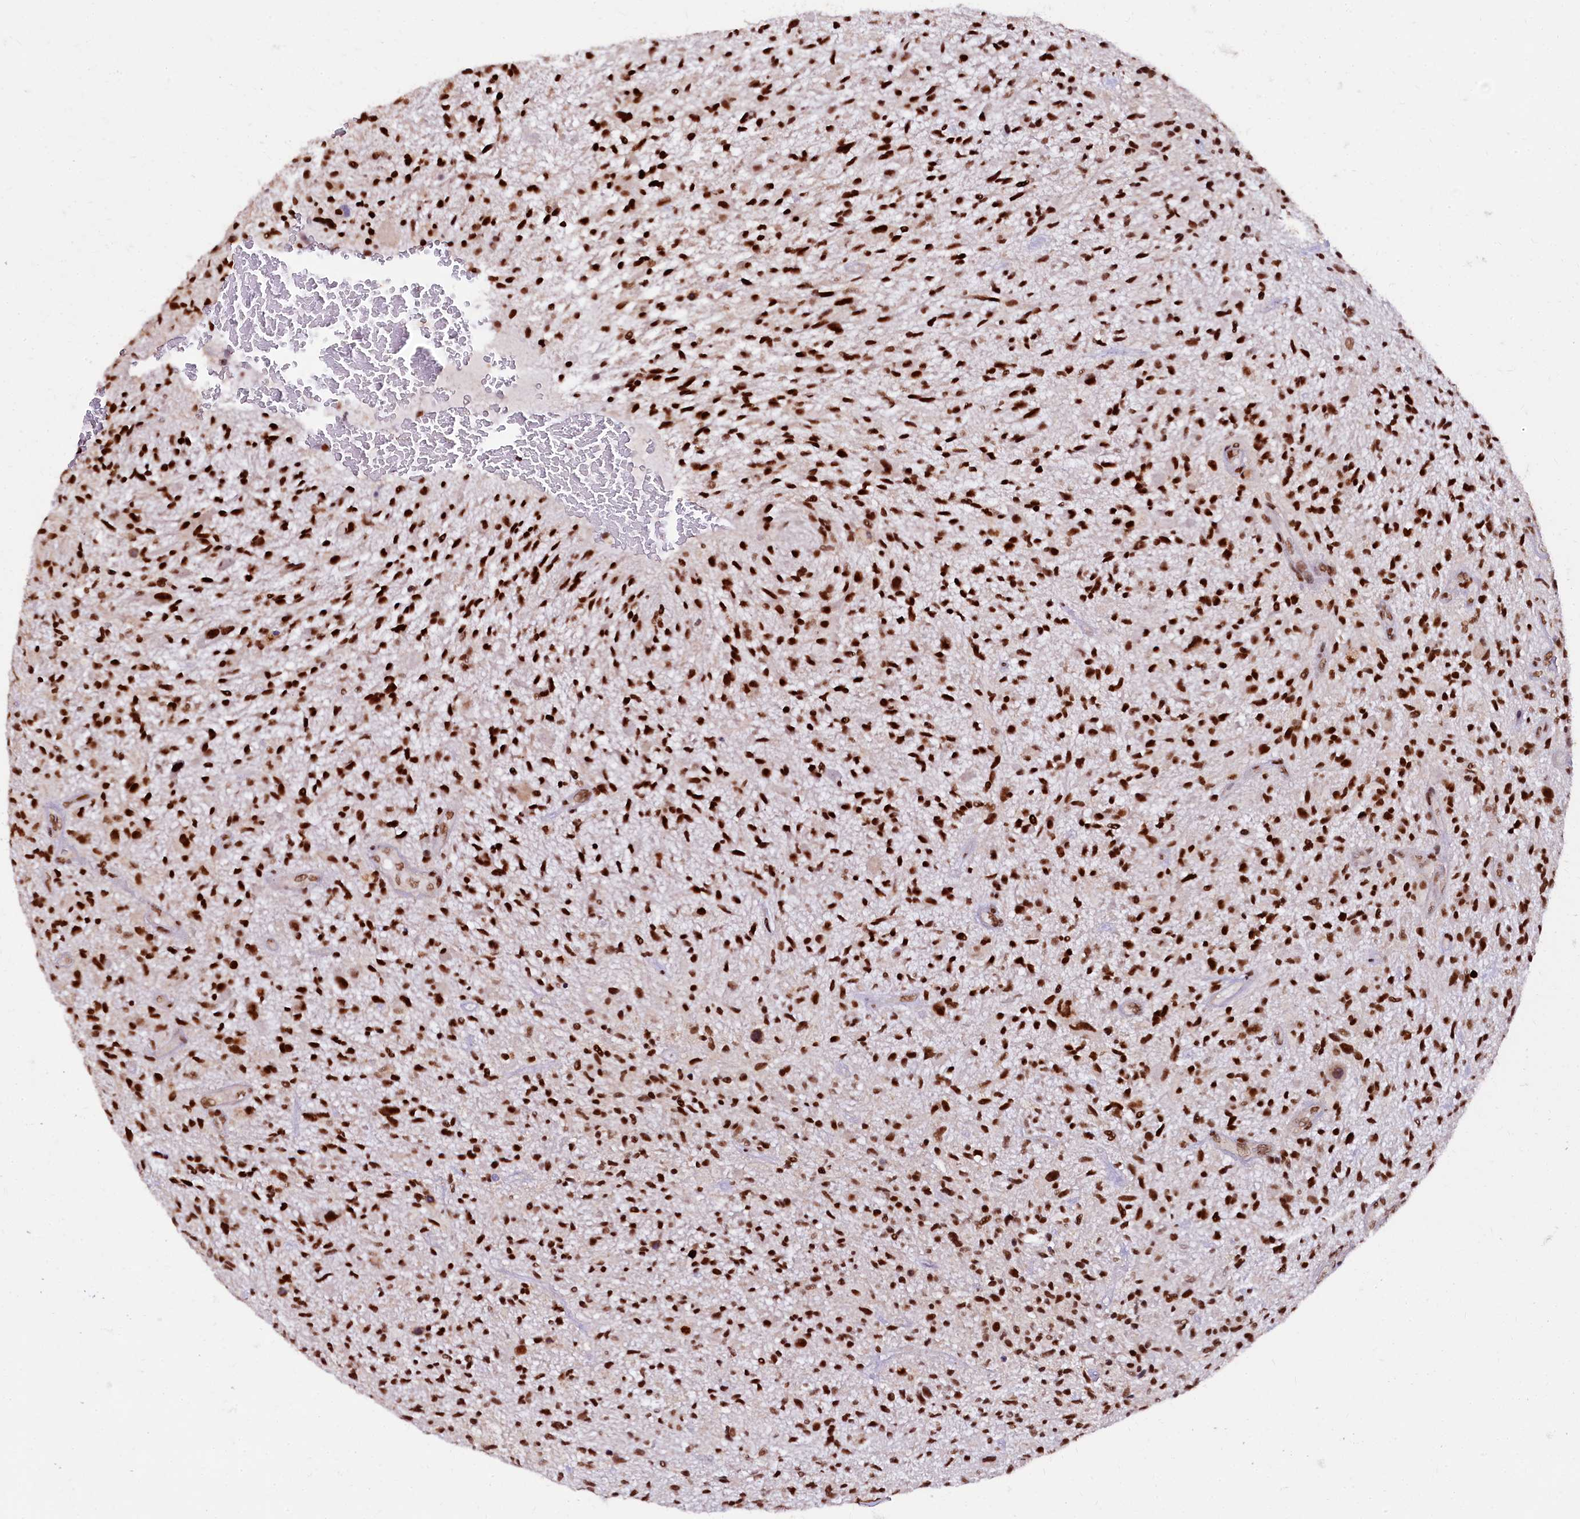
{"staining": {"intensity": "strong", "quantity": ">75%", "location": "nuclear"}, "tissue": "glioma", "cell_type": "Tumor cells", "image_type": "cancer", "snomed": [{"axis": "morphology", "description": "Glioma, malignant, High grade"}, {"axis": "topography", "description": "Brain"}], "caption": "Brown immunohistochemical staining in human malignant glioma (high-grade) shows strong nuclear positivity in approximately >75% of tumor cells.", "gene": "CPSF7", "patient": {"sex": "male", "age": 47}}